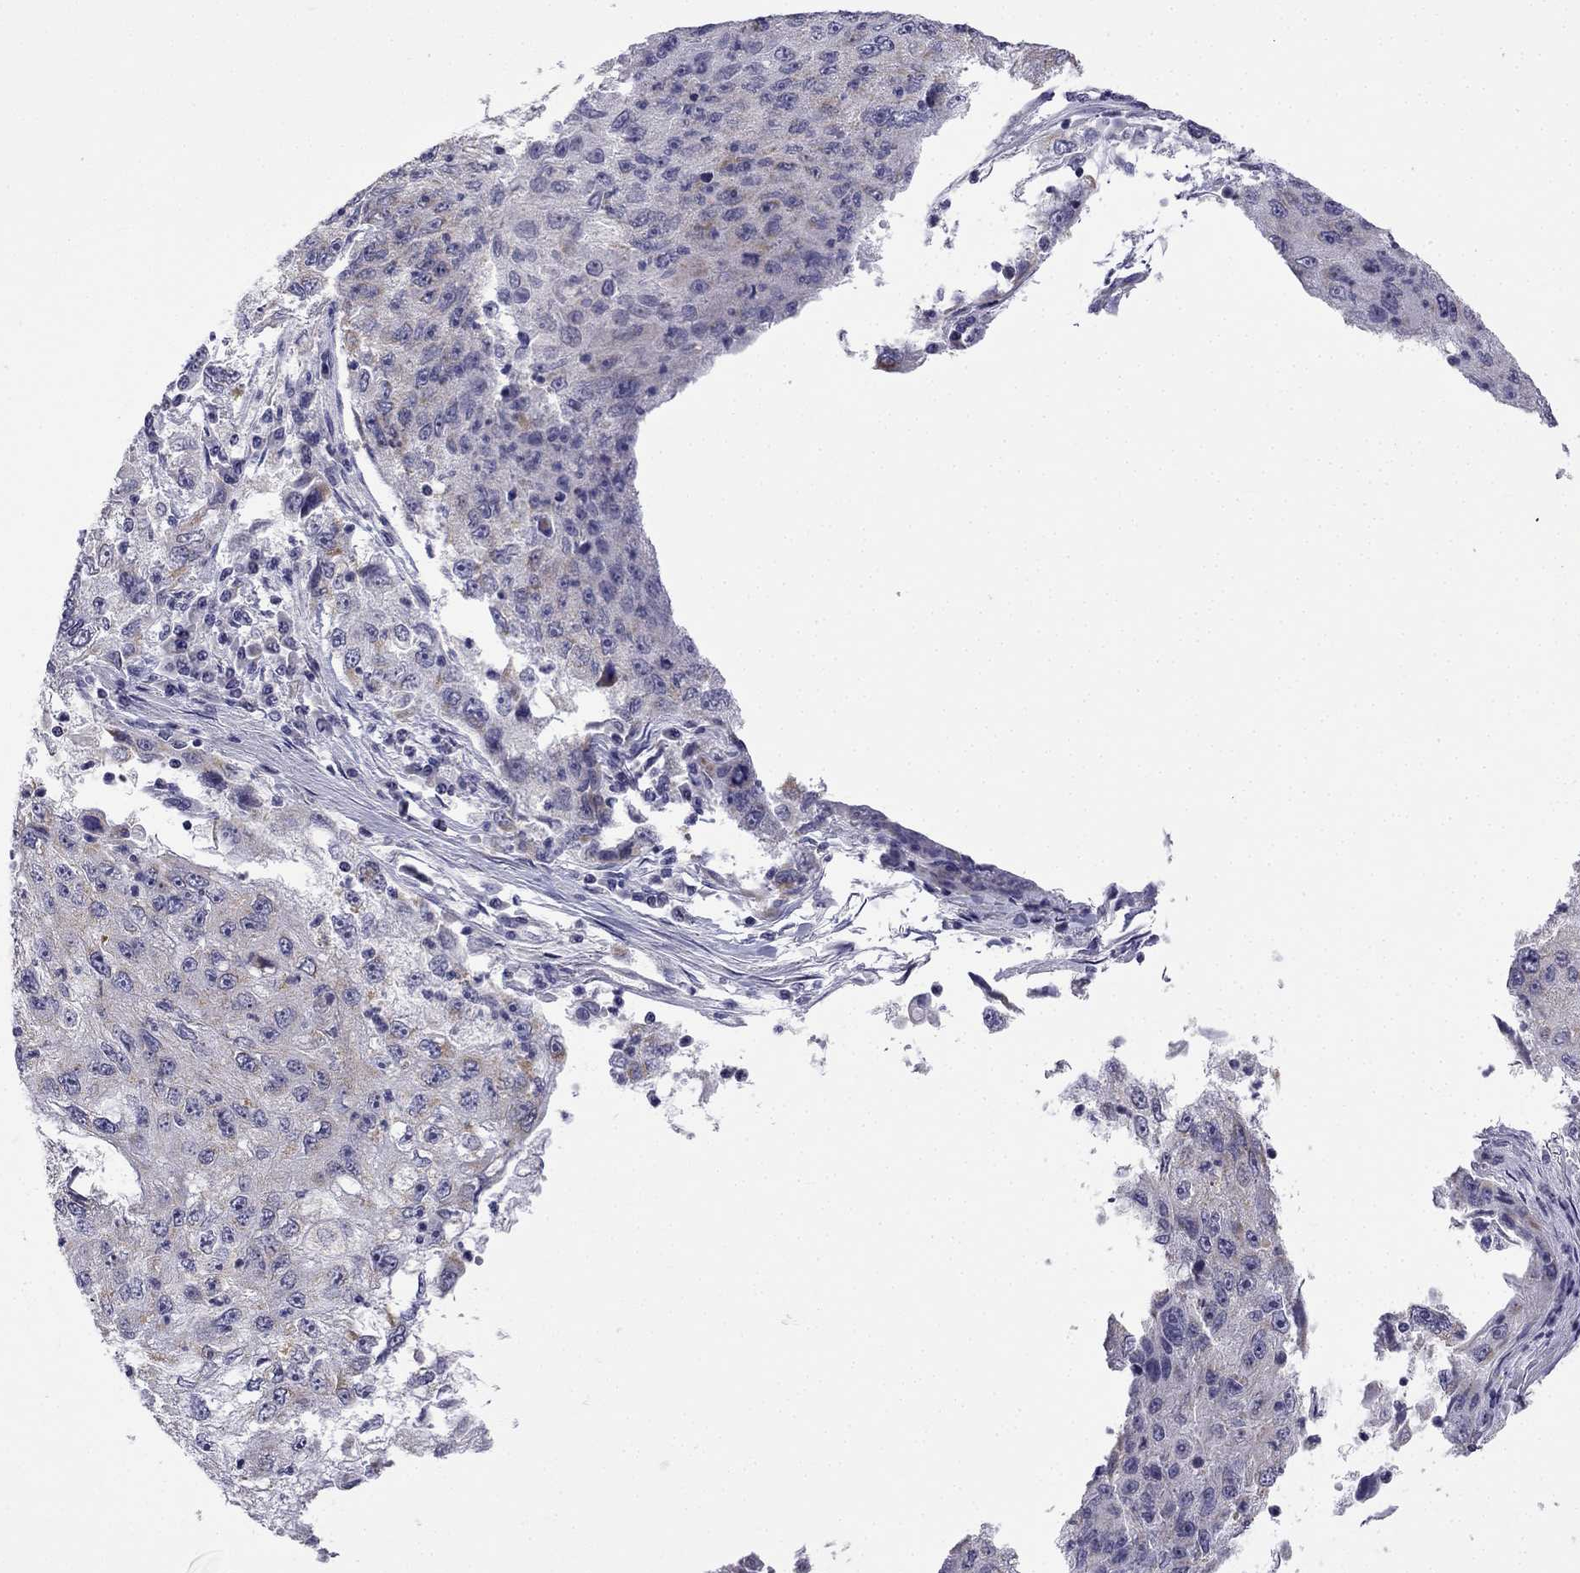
{"staining": {"intensity": "negative", "quantity": "none", "location": "none"}, "tissue": "cervical cancer", "cell_type": "Tumor cells", "image_type": "cancer", "snomed": [{"axis": "morphology", "description": "Squamous cell carcinoma, NOS"}, {"axis": "topography", "description": "Cervix"}], "caption": "Tumor cells are negative for brown protein staining in cervical cancer.", "gene": "C5orf49", "patient": {"sex": "female", "age": 36}}